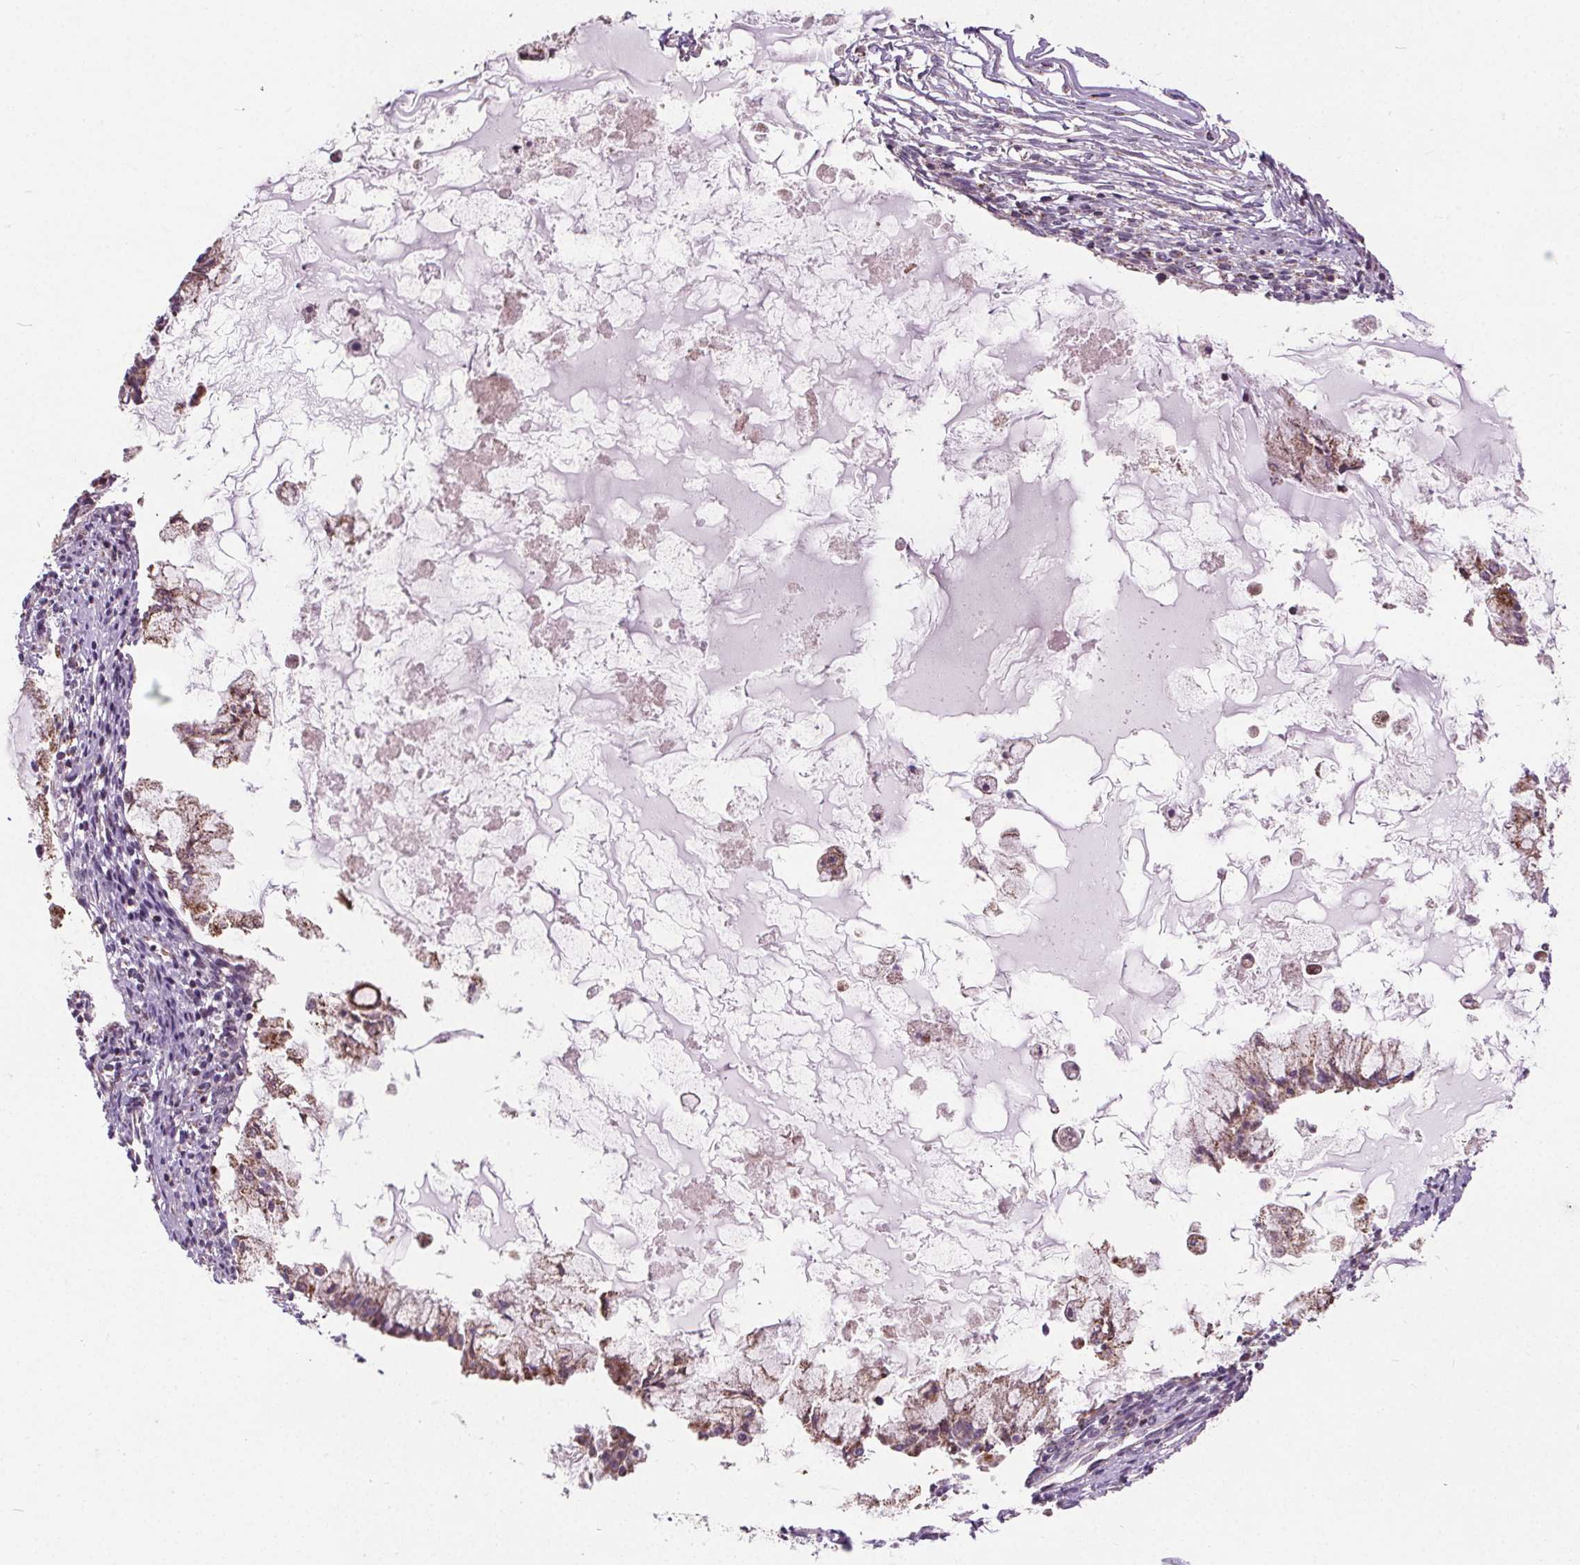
{"staining": {"intensity": "weak", "quantity": ">75%", "location": "cytoplasmic/membranous"}, "tissue": "ovarian cancer", "cell_type": "Tumor cells", "image_type": "cancer", "snomed": [{"axis": "morphology", "description": "Cystadenocarcinoma, mucinous, NOS"}, {"axis": "topography", "description": "Ovary"}], "caption": "This is an image of immunohistochemistry (IHC) staining of ovarian cancer (mucinous cystadenocarcinoma), which shows weak expression in the cytoplasmic/membranous of tumor cells.", "gene": "GOLT1B", "patient": {"sex": "female", "age": 34}}